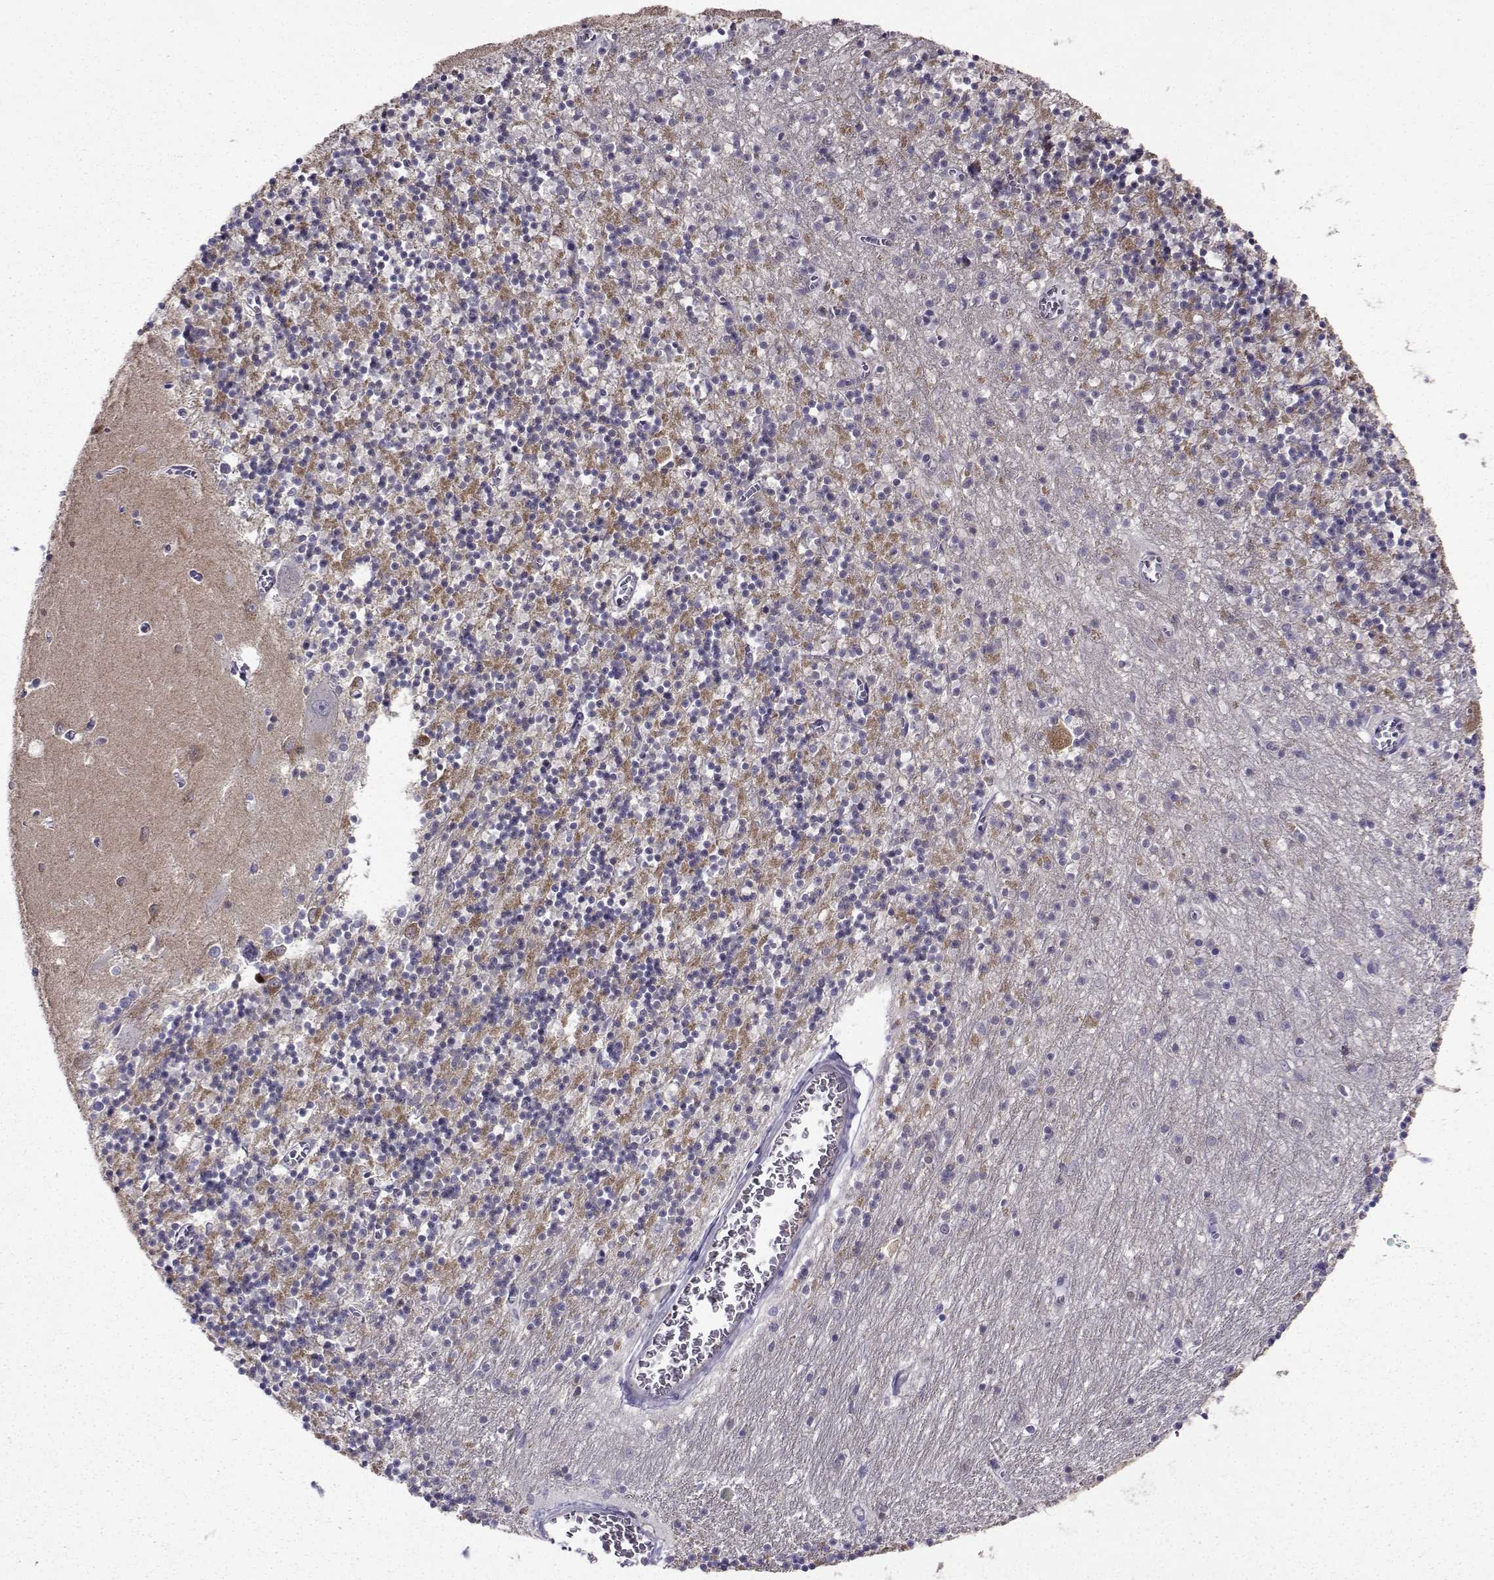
{"staining": {"intensity": "moderate", "quantity": "<25%", "location": "cytoplasmic/membranous"}, "tissue": "cerebellum", "cell_type": "Cells in granular layer", "image_type": "normal", "snomed": [{"axis": "morphology", "description": "Normal tissue, NOS"}, {"axis": "topography", "description": "Cerebellum"}], "caption": "IHC staining of normal cerebellum, which shows low levels of moderate cytoplasmic/membranous positivity in about <25% of cells in granular layer indicating moderate cytoplasmic/membranous protein positivity. The staining was performed using DAB (3,3'-diaminobenzidine) (brown) for protein detection and nuclei were counterstained in hematoxylin (blue).", "gene": "STXBP5", "patient": {"sex": "female", "age": 64}}